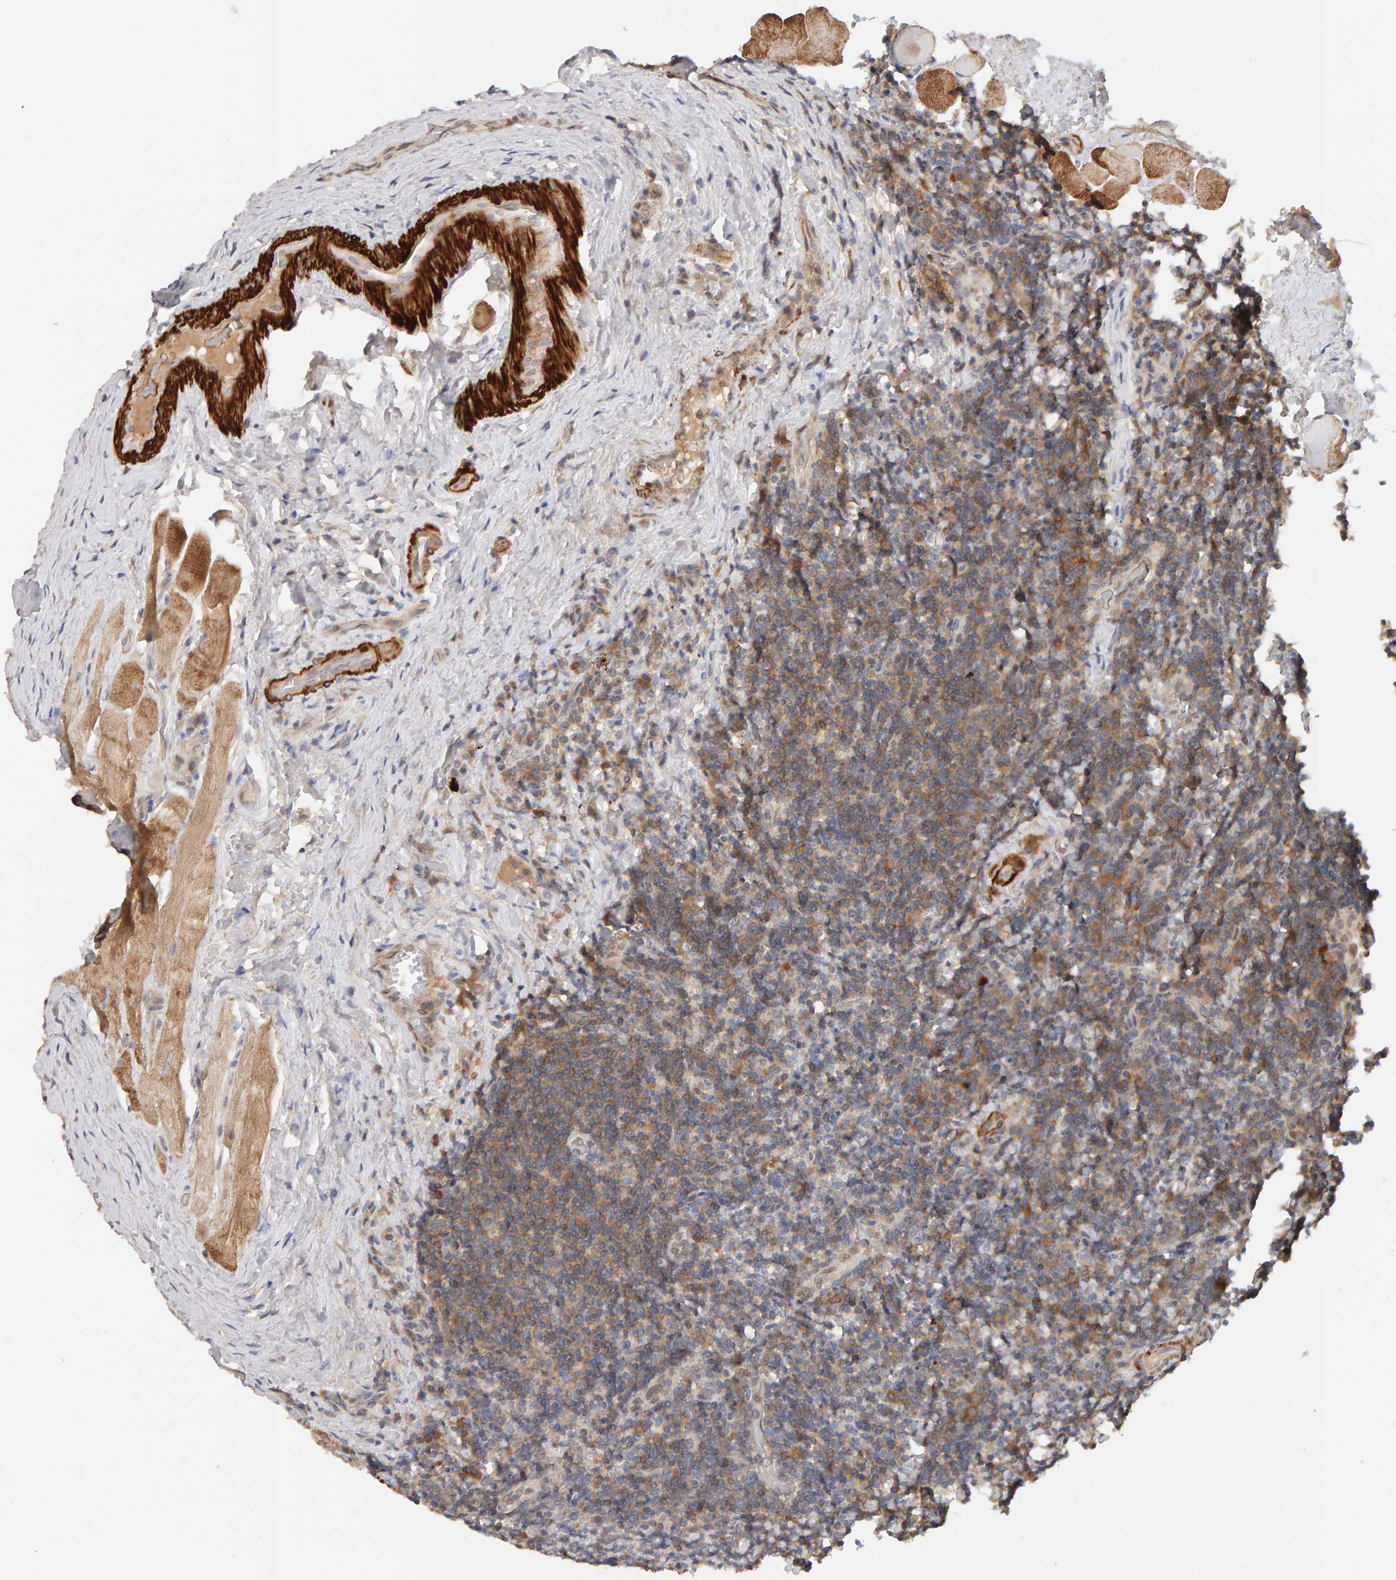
{"staining": {"intensity": "moderate", "quantity": "25%-75%", "location": "cytoplasmic/membranous"}, "tissue": "lymphoma", "cell_type": "Tumor cells", "image_type": "cancer", "snomed": [{"axis": "morphology", "description": "Malignant lymphoma, non-Hodgkin's type, High grade"}, {"axis": "topography", "description": "Tonsil"}], "caption": "High-power microscopy captured an IHC image of lymphoma, revealing moderate cytoplasmic/membranous staining in about 25%-75% of tumor cells.", "gene": "NUDCD1", "patient": {"sex": "female", "age": 36}}